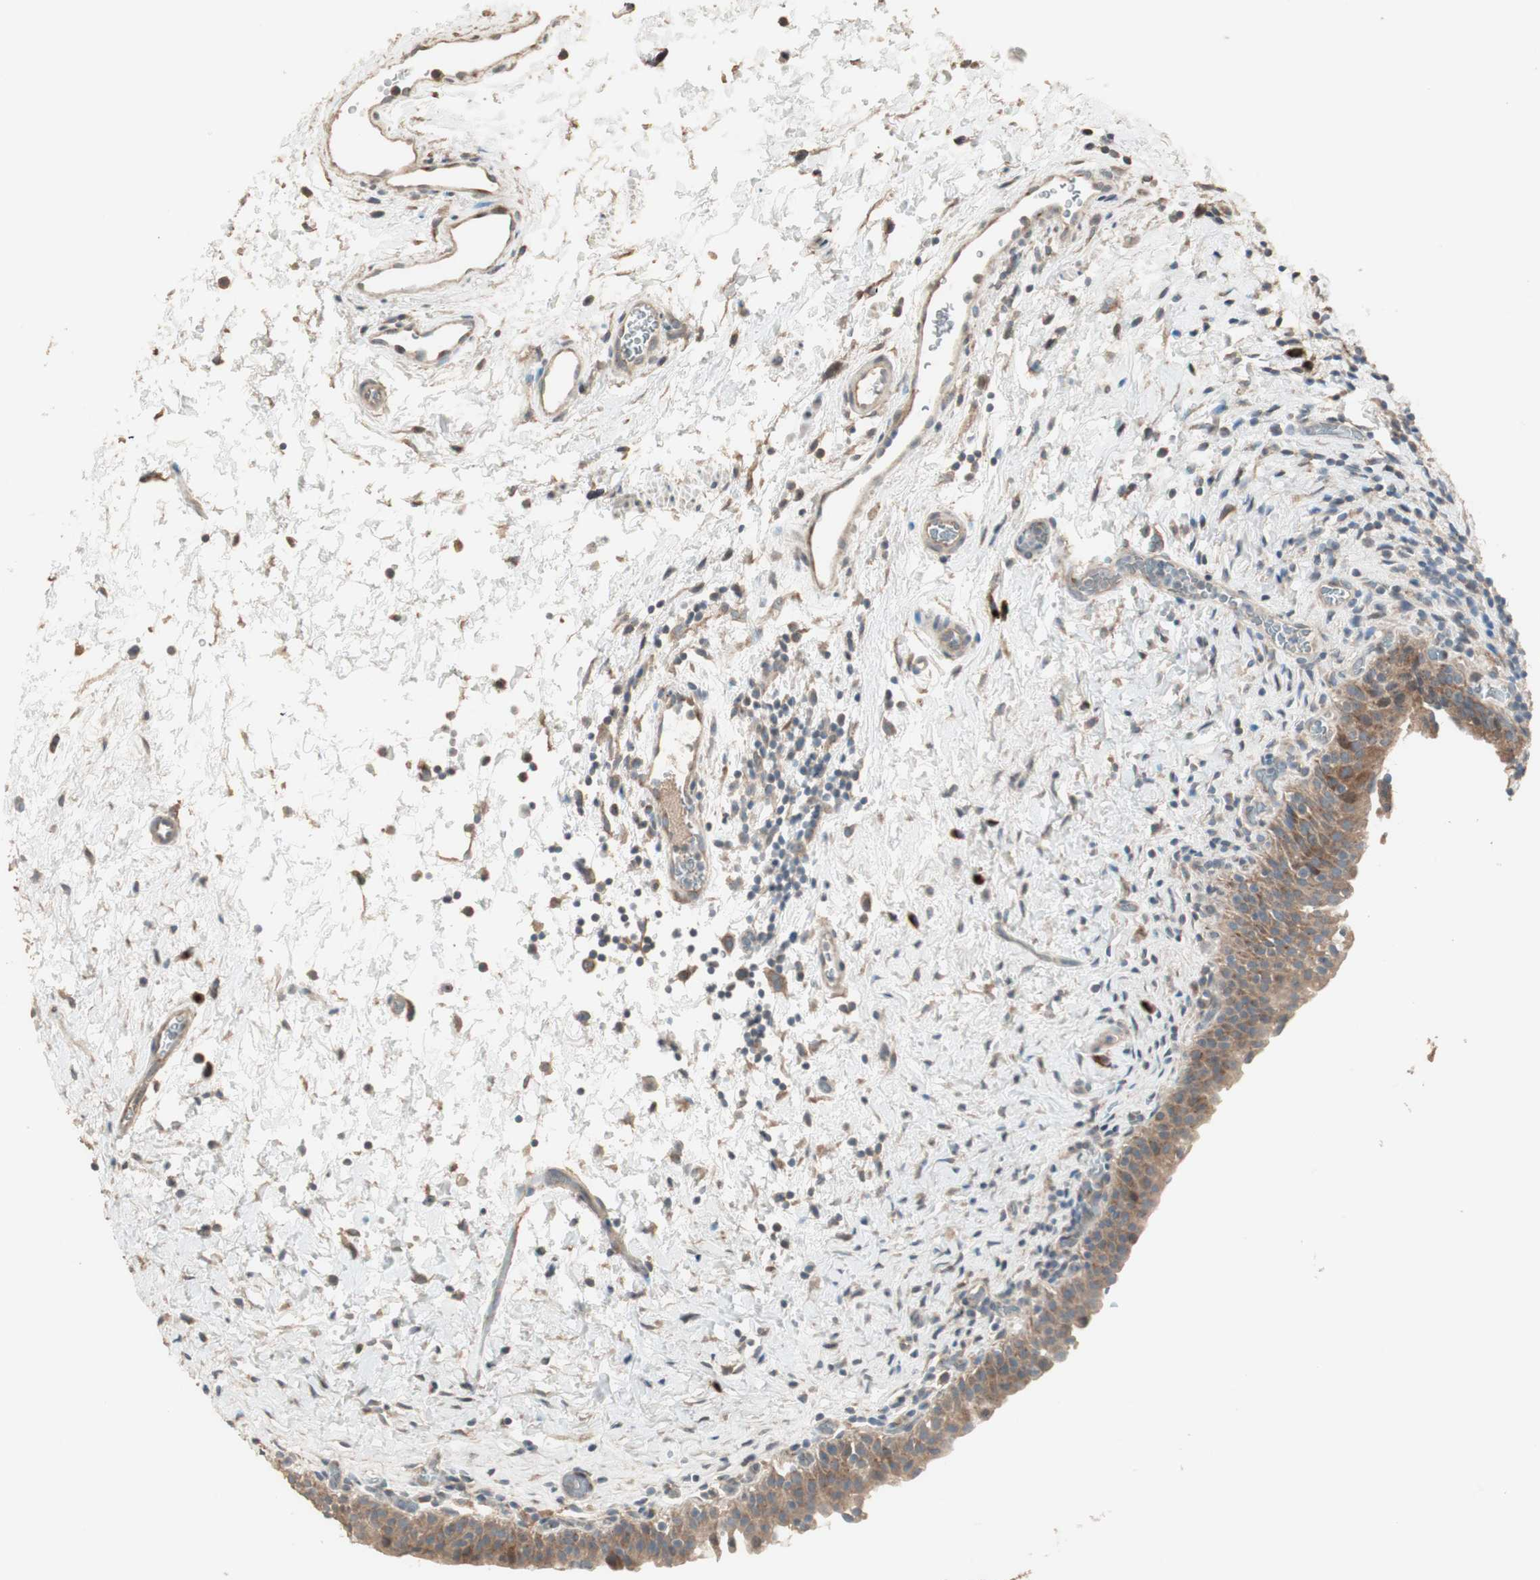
{"staining": {"intensity": "moderate", "quantity": ">75%", "location": "cytoplasmic/membranous"}, "tissue": "urinary bladder", "cell_type": "Urothelial cells", "image_type": "normal", "snomed": [{"axis": "morphology", "description": "Normal tissue, NOS"}, {"axis": "topography", "description": "Urinary bladder"}], "caption": "Immunohistochemical staining of normal human urinary bladder reveals medium levels of moderate cytoplasmic/membranous staining in about >75% of urothelial cells. The protein is shown in brown color, while the nuclei are stained blue.", "gene": "RARRES1", "patient": {"sex": "male", "age": 51}}